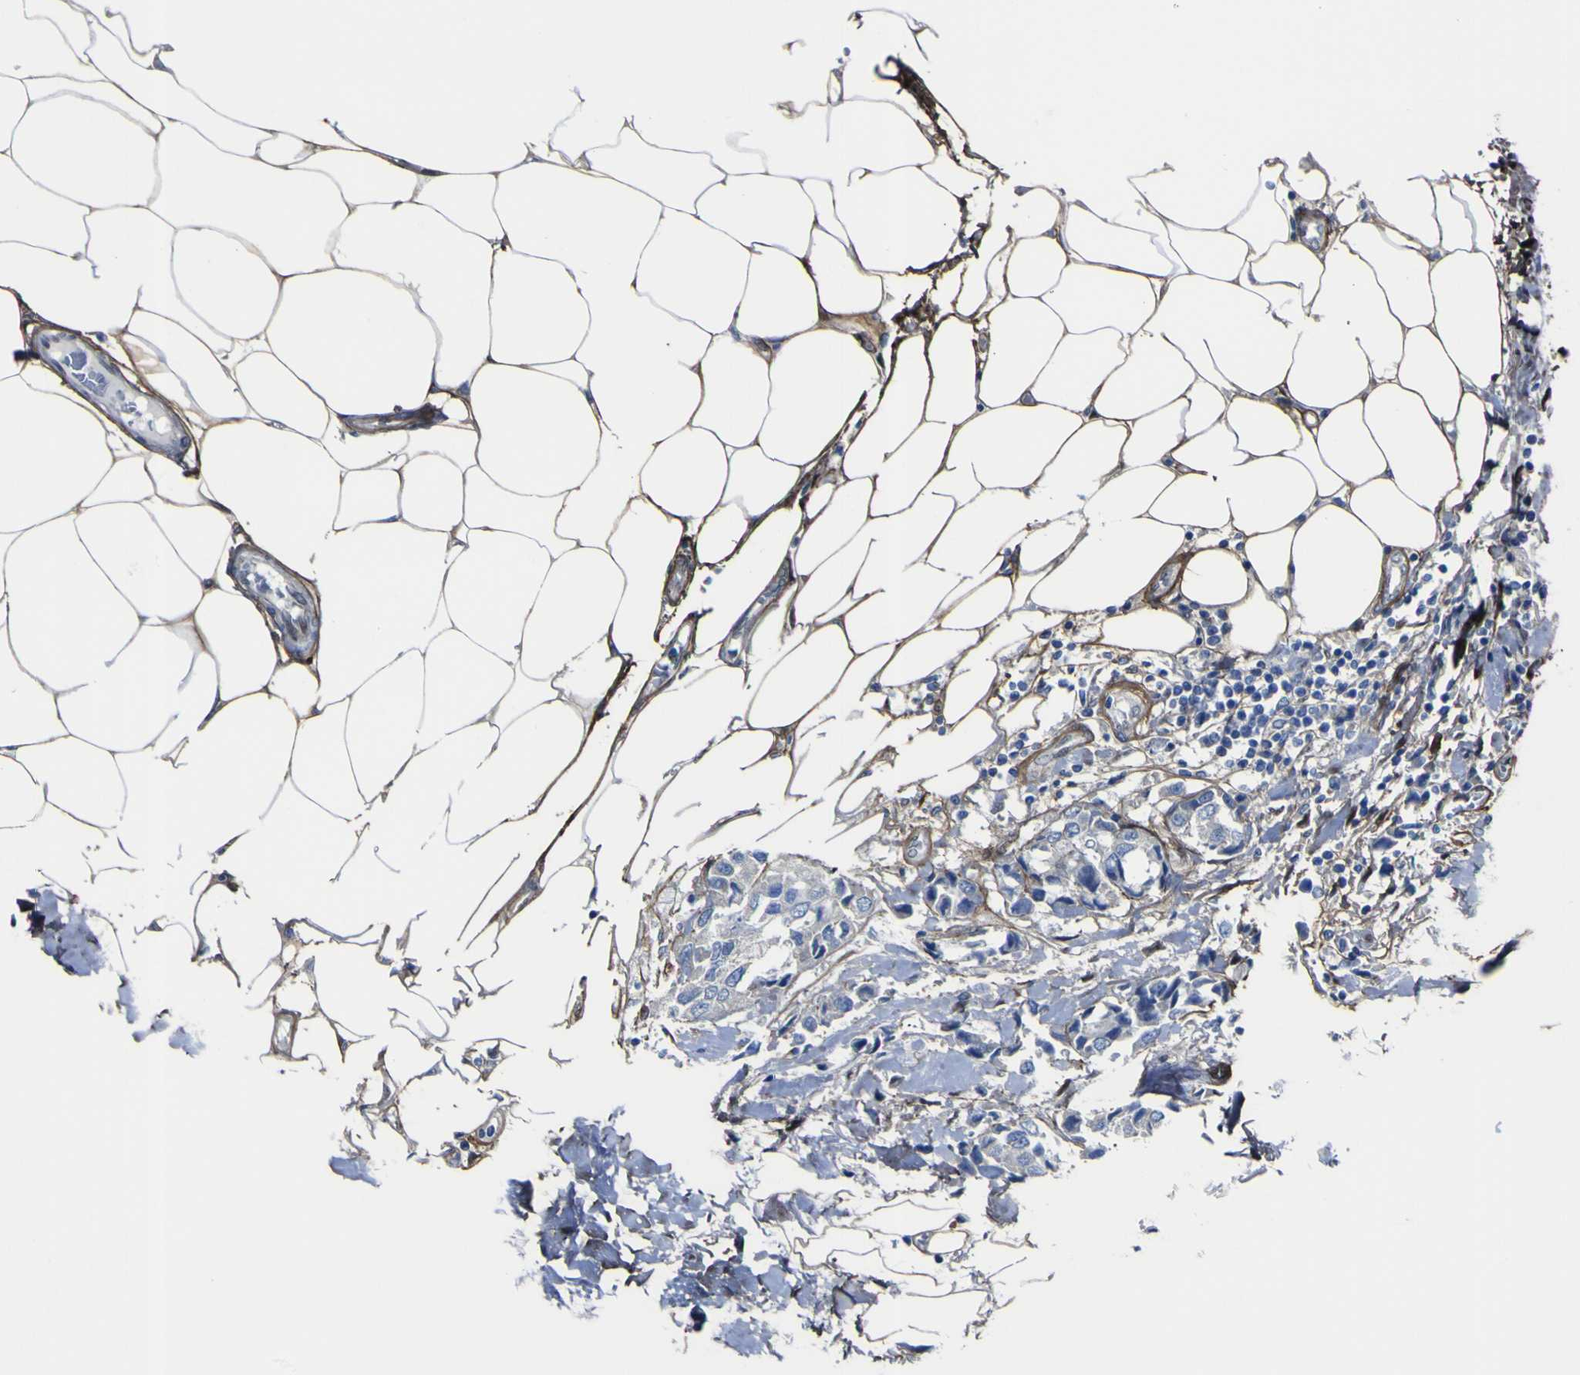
{"staining": {"intensity": "negative", "quantity": "none", "location": "none"}, "tissue": "breast cancer", "cell_type": "Tumor cells", "image_type": "cancer", "snomed": [{"axis": "morphology", "description": "Duct carcinoma"}, {"axis": "topography", "description": "Breast"}], "caption": "This is an immunohistochemistry histopathology image of breast cancer (invasive ductal carcinoma). There is no staining in tumor cells.", "gene": "LRRN1", "patient": {"sex": "female", "age": 80}}